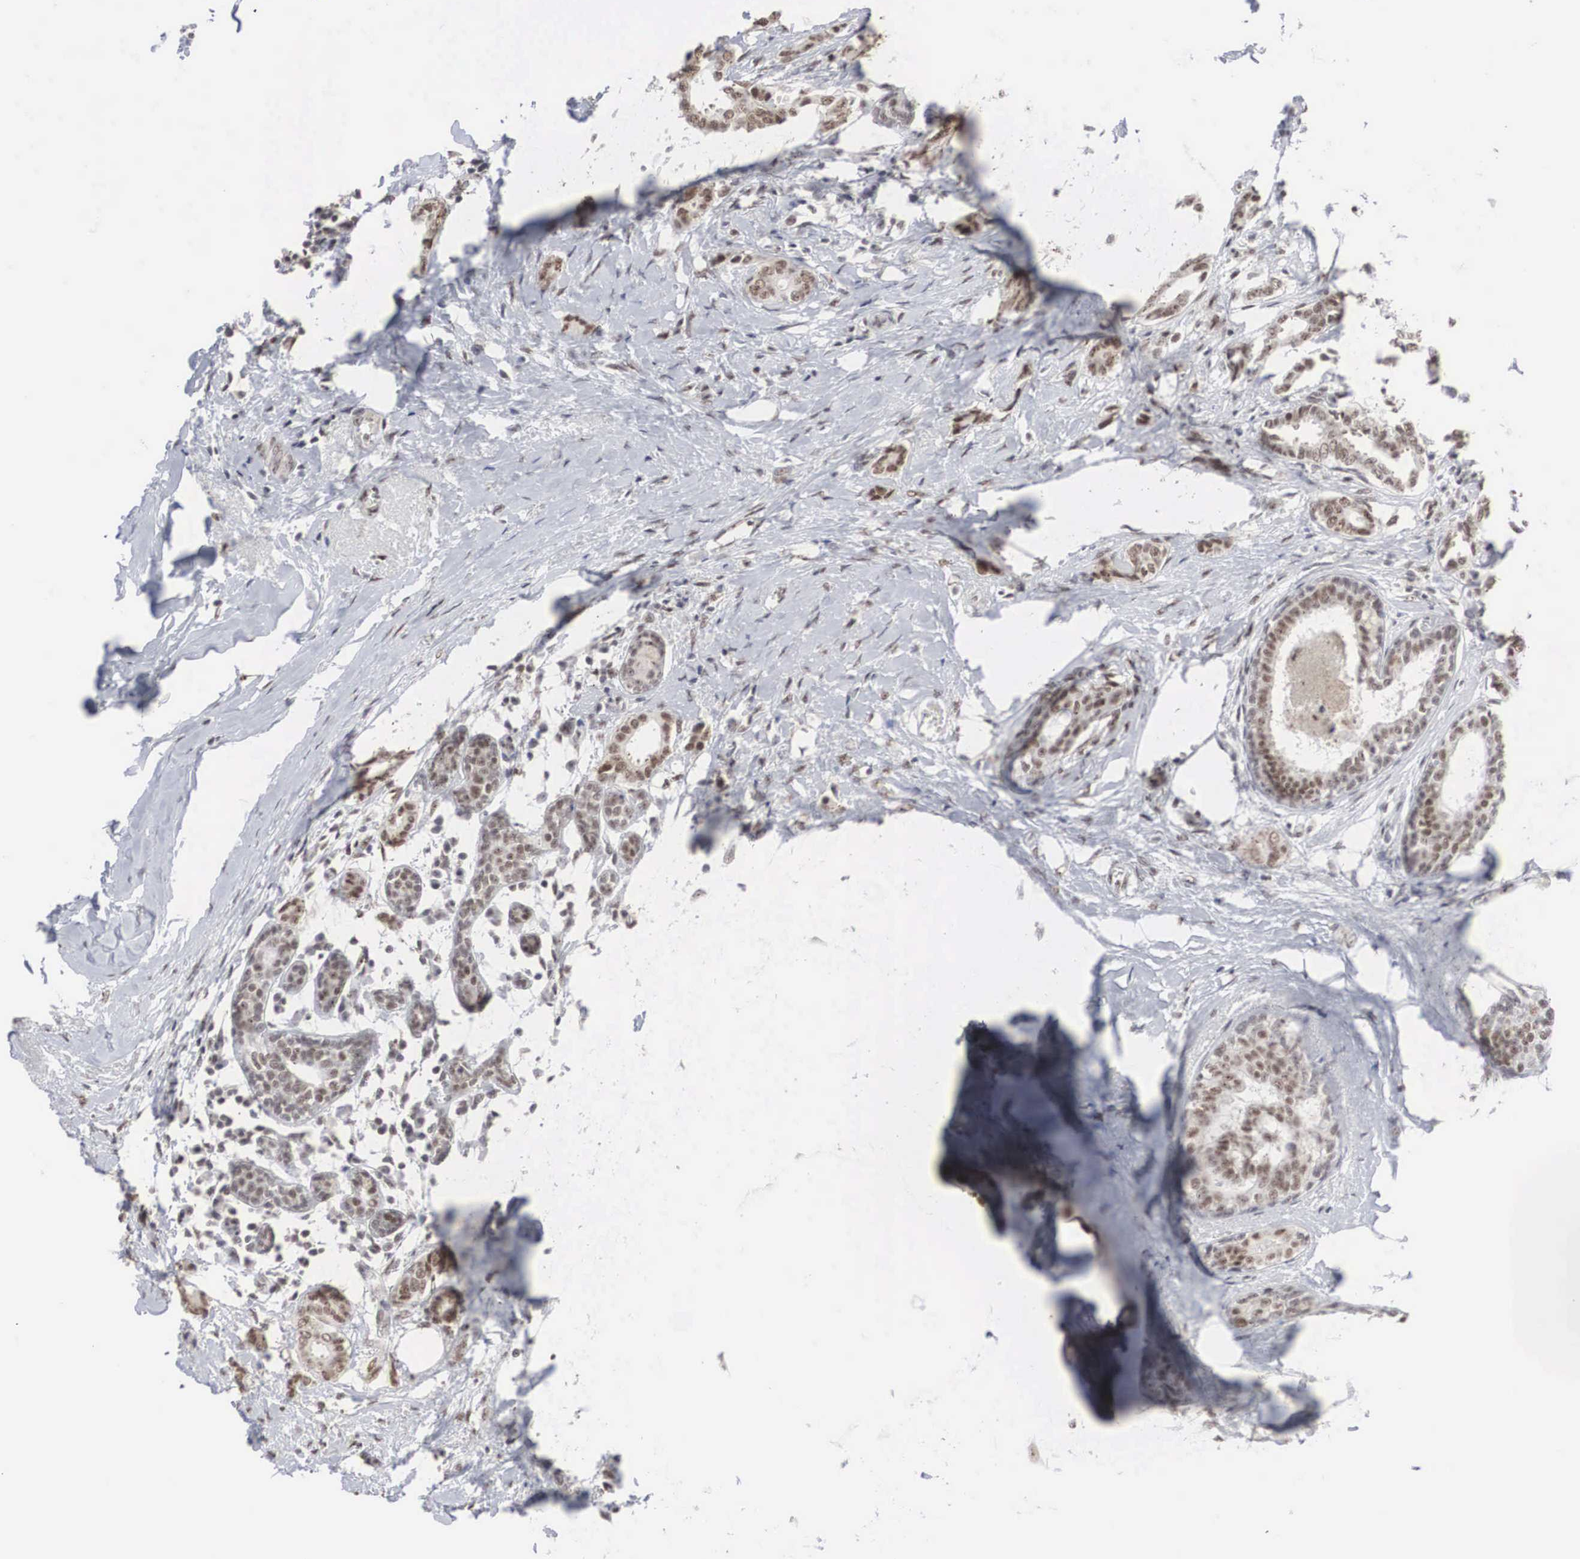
{"staining": {"intensity": "moderate", "quantity": ">75%", "location": "nuclear"}, "tissue": "breast cancer", "cell_type": "Tumor cells", "image_type": "cancer", "snomed": [{"axis": "morphology", "description": "Duct carcinoma"}, {"axis": "topography", "description": "Breast"}], "caption": "The photomicrograph displays immunohistochemical staining of breast infiltrating ductal carcinoma. There is moderate nuclear positivity is seen in about >75% of tumor cells. (IHC, brightfield microscopy, high magnification).", "gene": "AUTS2", "patient": {"sex": "female", "age": 50}}